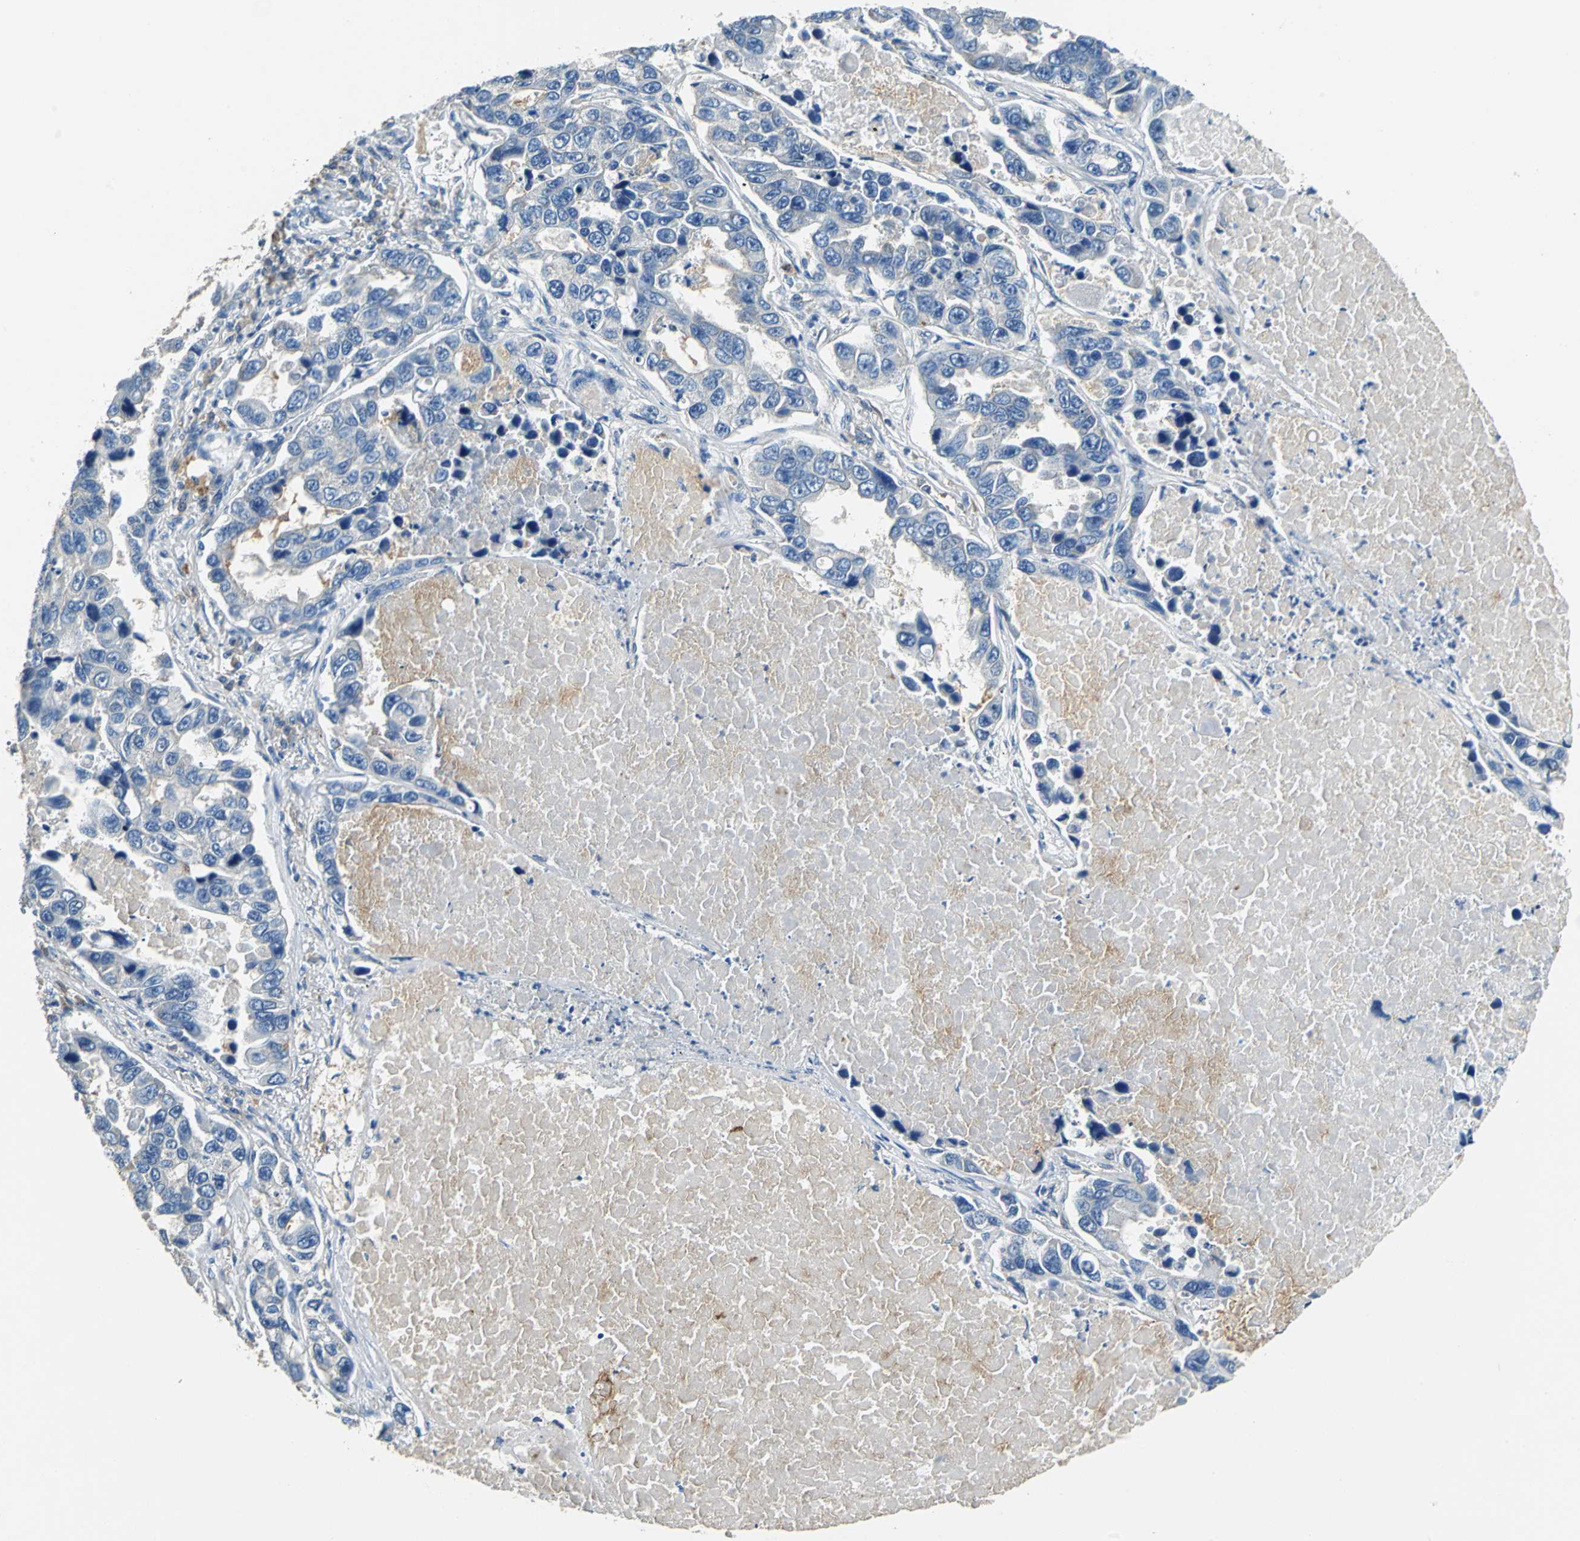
{"staining": {"intensity": "negative", "quantity": "none", "location": "none"}, "tissue": "lung cancer", "cell_type": "Tumor cells", "image_type": "cancer", "snomed": [{"axis": "morphology", "description": "Adenocarcinoma, NOS"}, {"axis": "topography", "description": "Lung"}], "caption": "IHC histopathology image of neoplastic tissue: human lung cancer stained with DAB (3,3'-diaminobenzidine) displays no significant protein staining in tumor cells.", "gene": "PRKCA", "patient": {"sex": "male", "age": 64}}